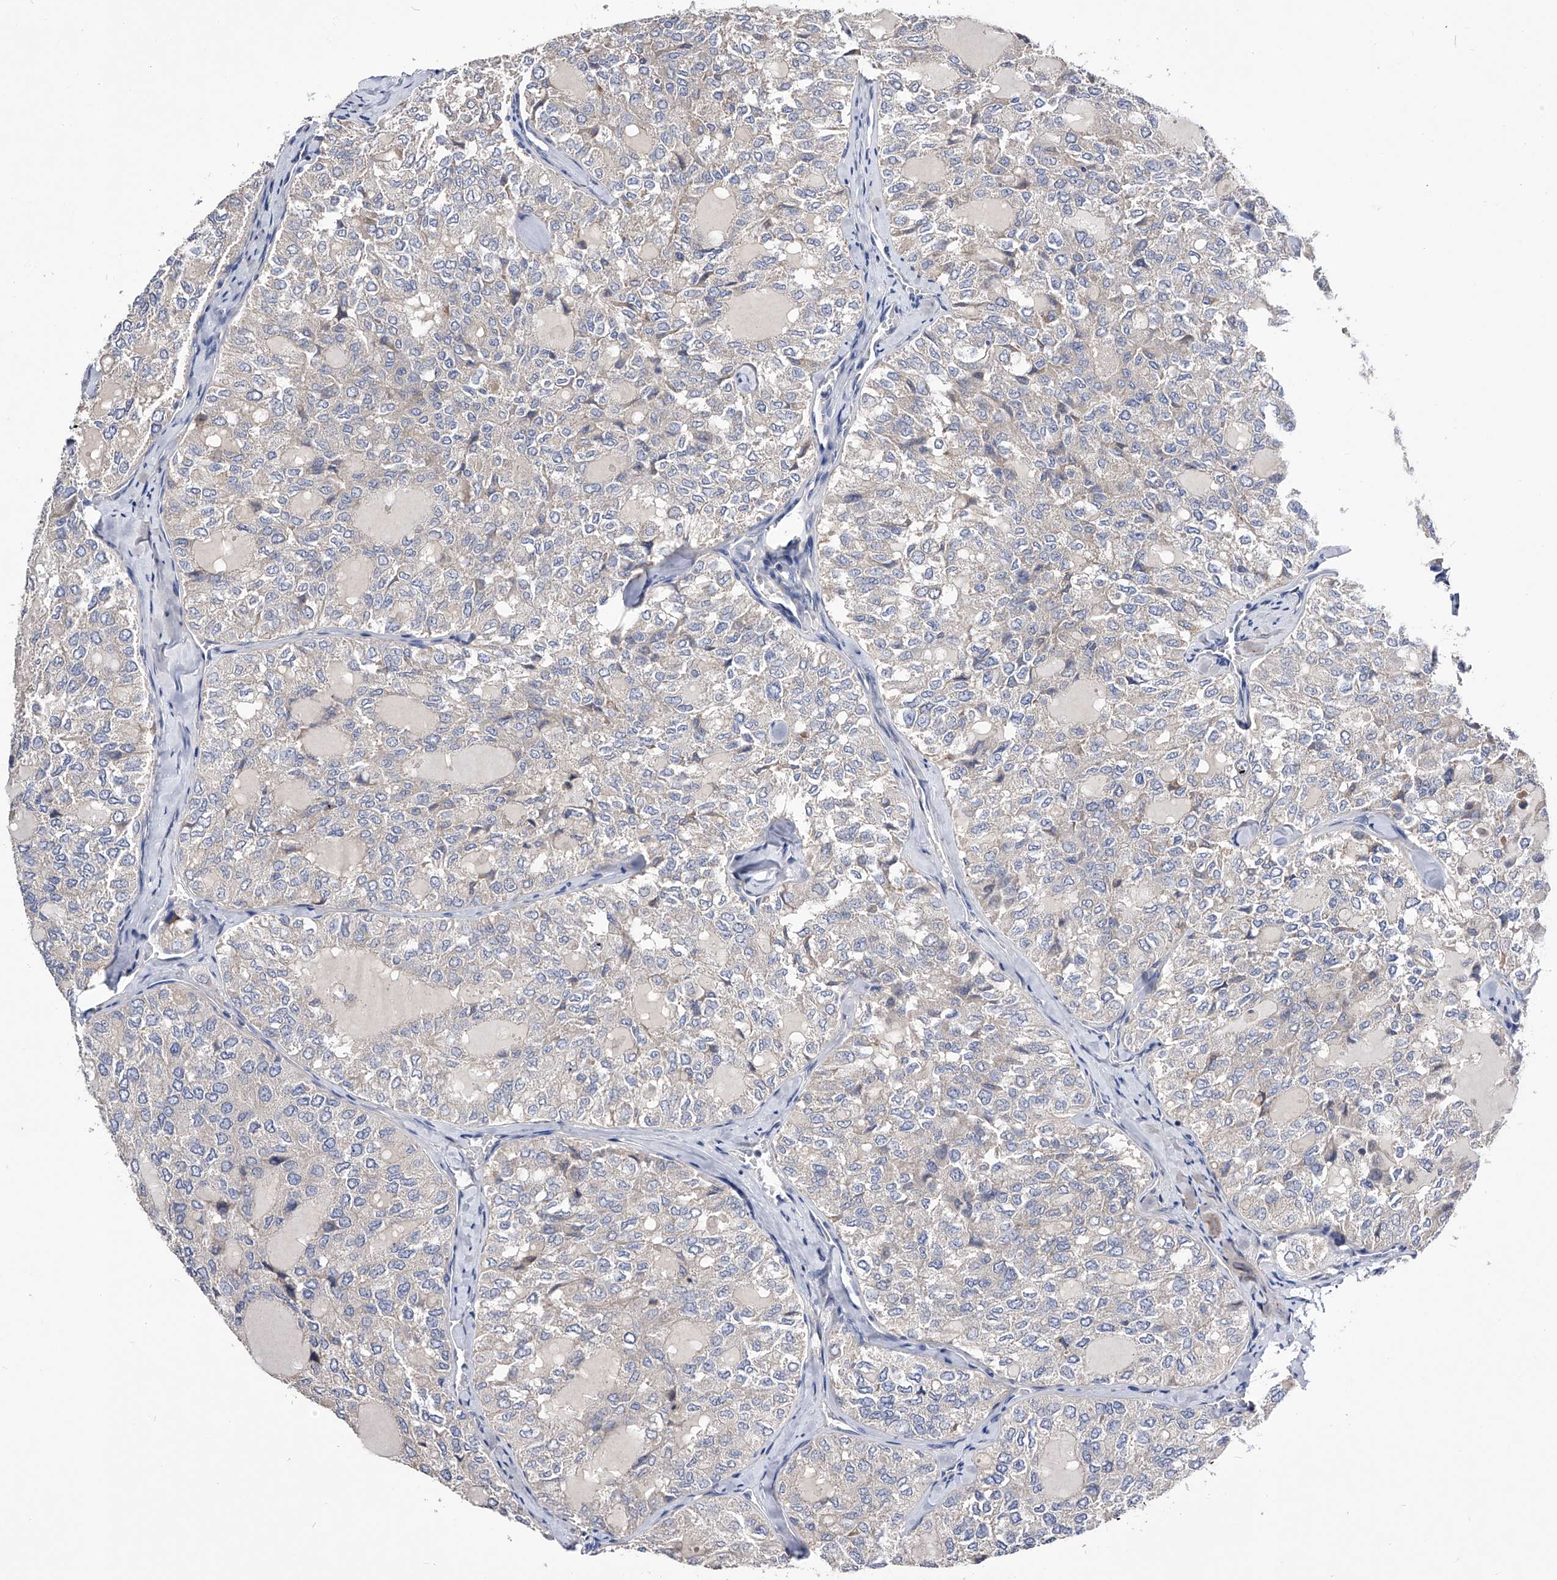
{"staining": {"intensity": "negative", "quantity": "none", "location": "none"}, "tissue": "thyroid cancer", "cell_type": "Tumor cells", "image_type": "cancer", "snomed": [{"axis": "morphology", "description": "Follicular adenoma carcinoma, NOS"}, {"axis": "topography", "description": "Thyroid gland"}], "caption": "A histopathology image of thyroid cancer (follicular adenoma carcinoma) stained for a protein shows no brown staining in tumor cells.", "gene": "ARL4C", "patient": {"sex": "male", "age": 75}}